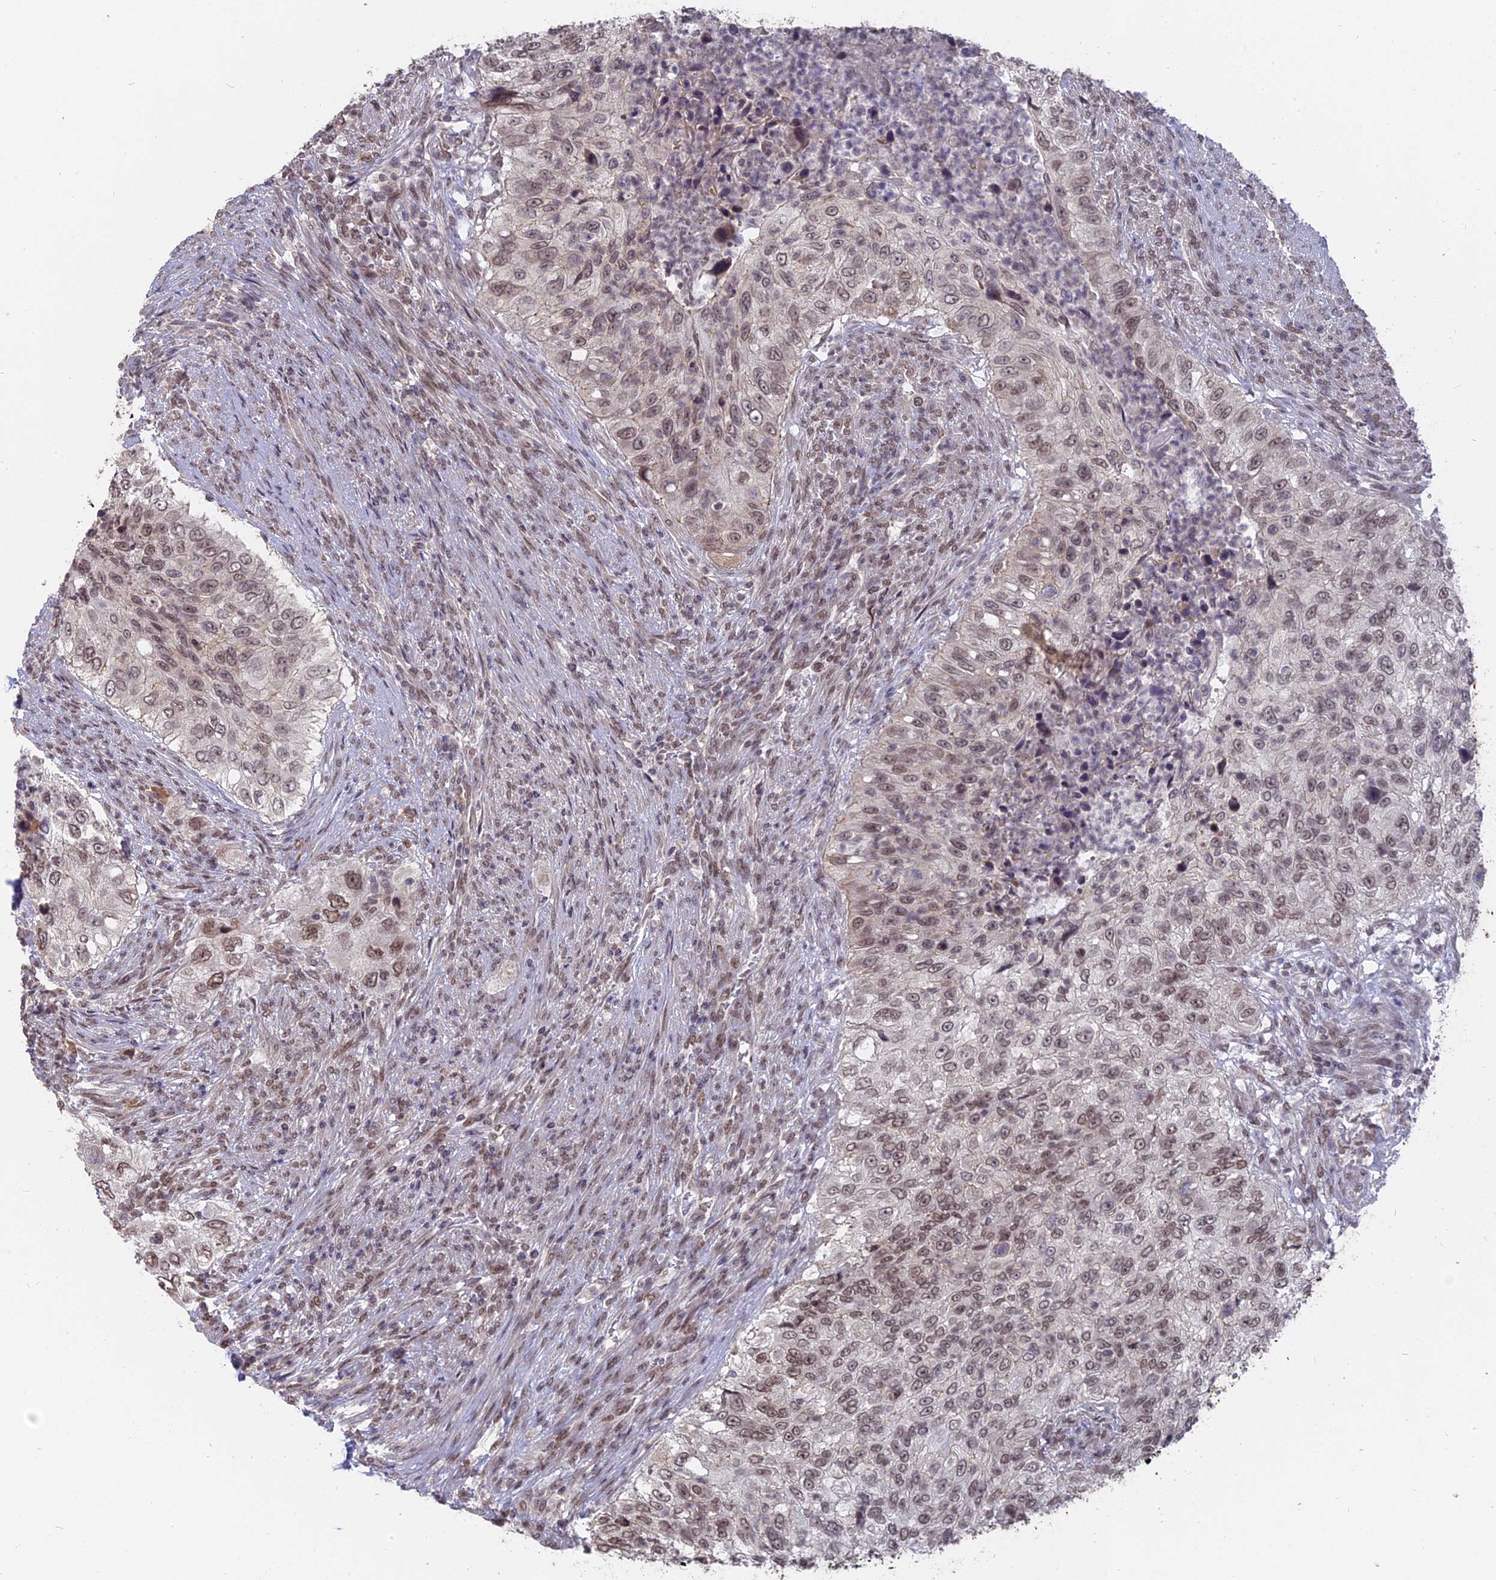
{"staining": {"intensity": "moderate", "quantity": "<25%", "location": "nuclear"}, "tissue": "urothelial cancer", "cell_type": "Tumor cells", "image_type": "cancer", "snomed": [{"axis": "morphology", "description": "Urothelial carcinoma, High grade"}, {"axis": "topography", "description": "Urinary bladder"}], "caption": "High-magnification brightfield microscopy of urothelial cancer stained with DAB (brown) and counterstained with hematoxylin (blue). tumor cells exhibit moderate nuclear staining is present in about<25% of cells.", "gene": "NR1H3", "patient": {"sex": "female", "age": 60}}